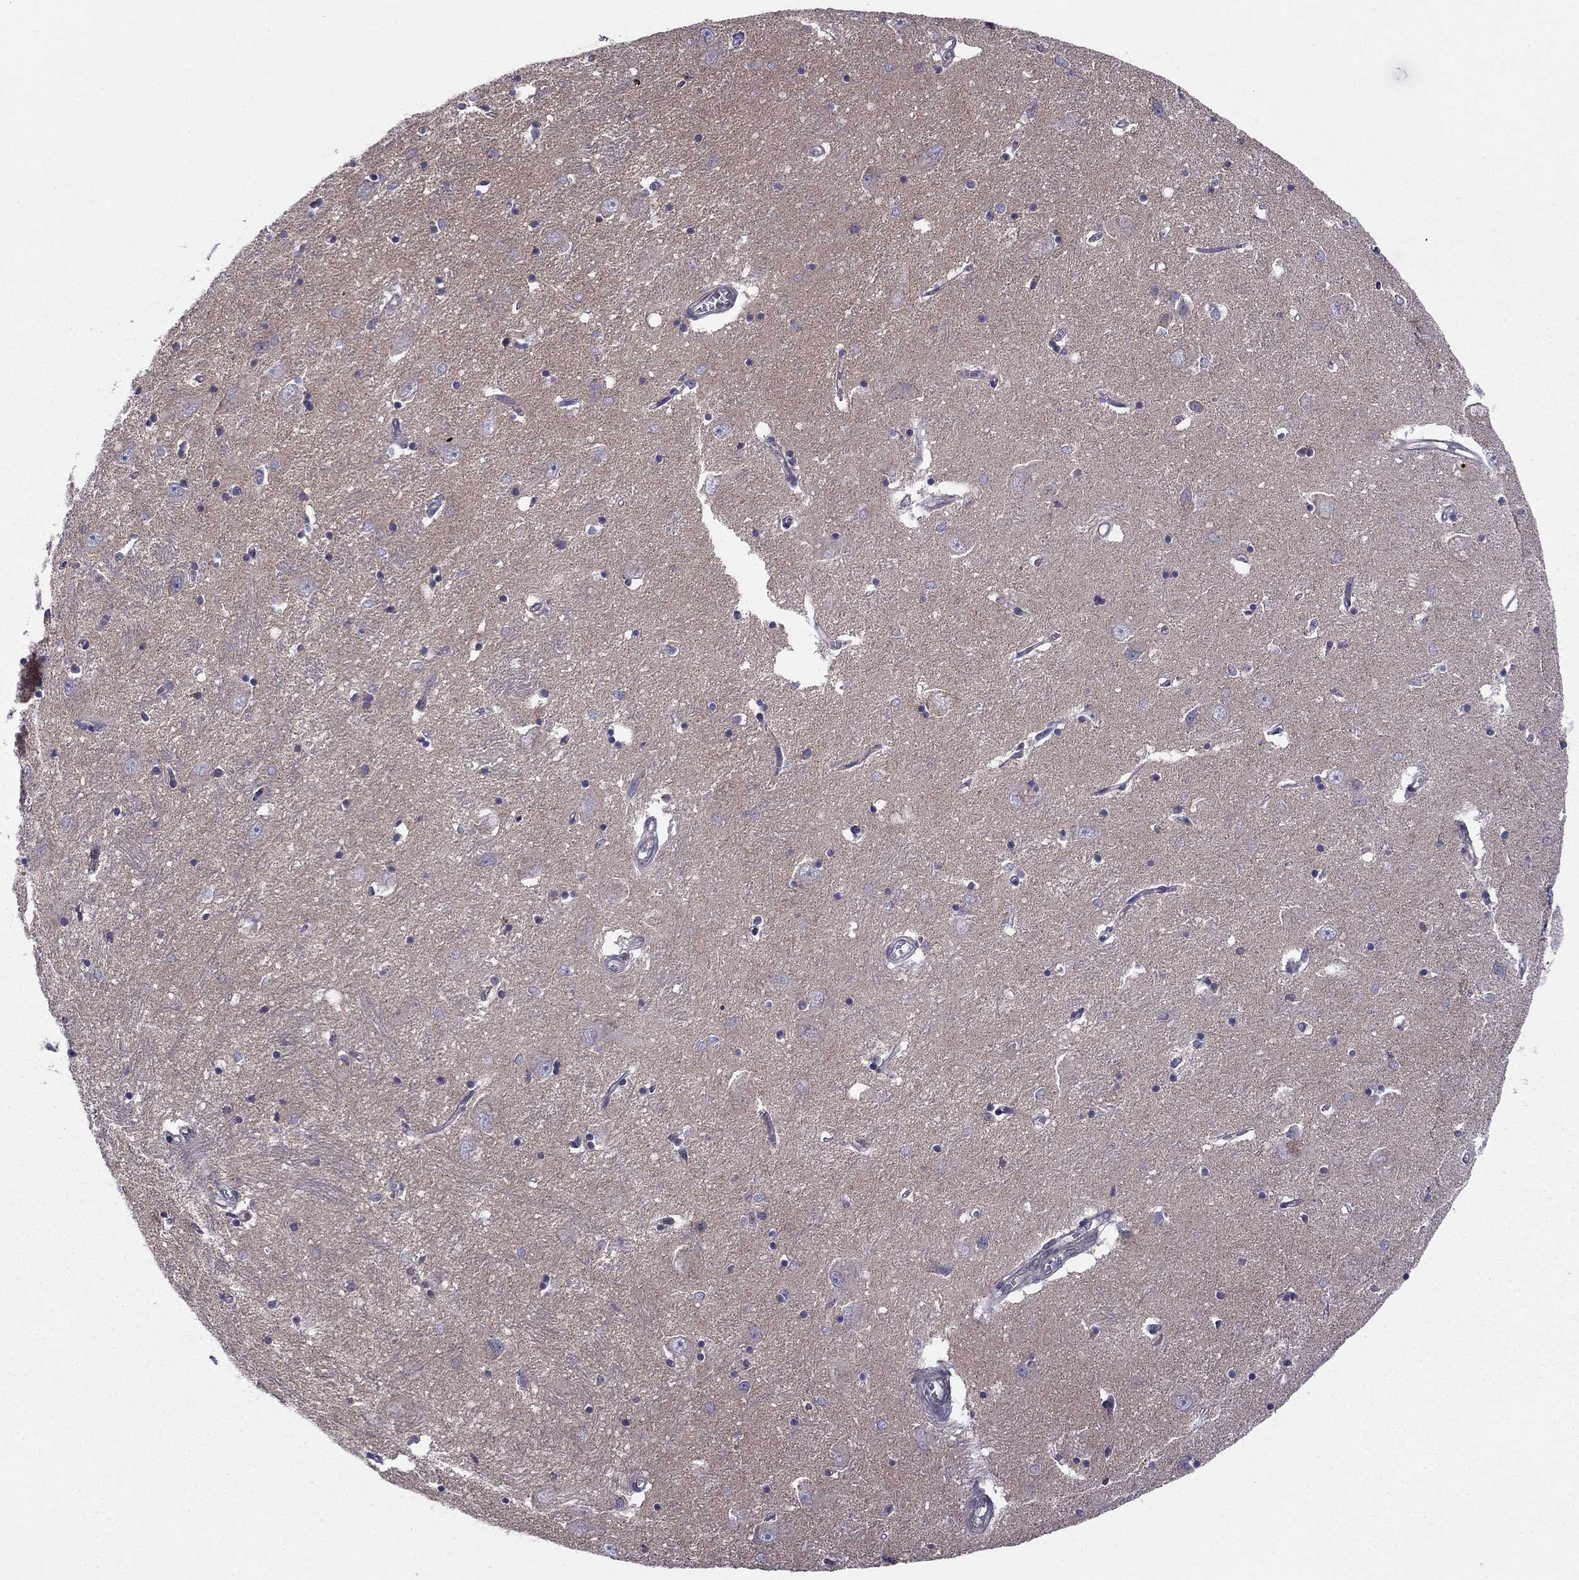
{"staining": {"intensity": "negative", "quantity": "none", "location": "none"}, "tissue": "caudate", "cell_type": "Glial cells", "image_type": "normal", "snomed": [{"axis": "morphology", "description": "Normal tissue, NOS"}, {"axis": "topography", "description": "Lateral ventricle wall"}], "caption": "DAB (3,3'-diaminobenzidine) immunohistochemical staining of normal caudate shows no significant positivity in glial cells.", "gene": "ALG6", "patient": {"sex": "male", "age": 54}}